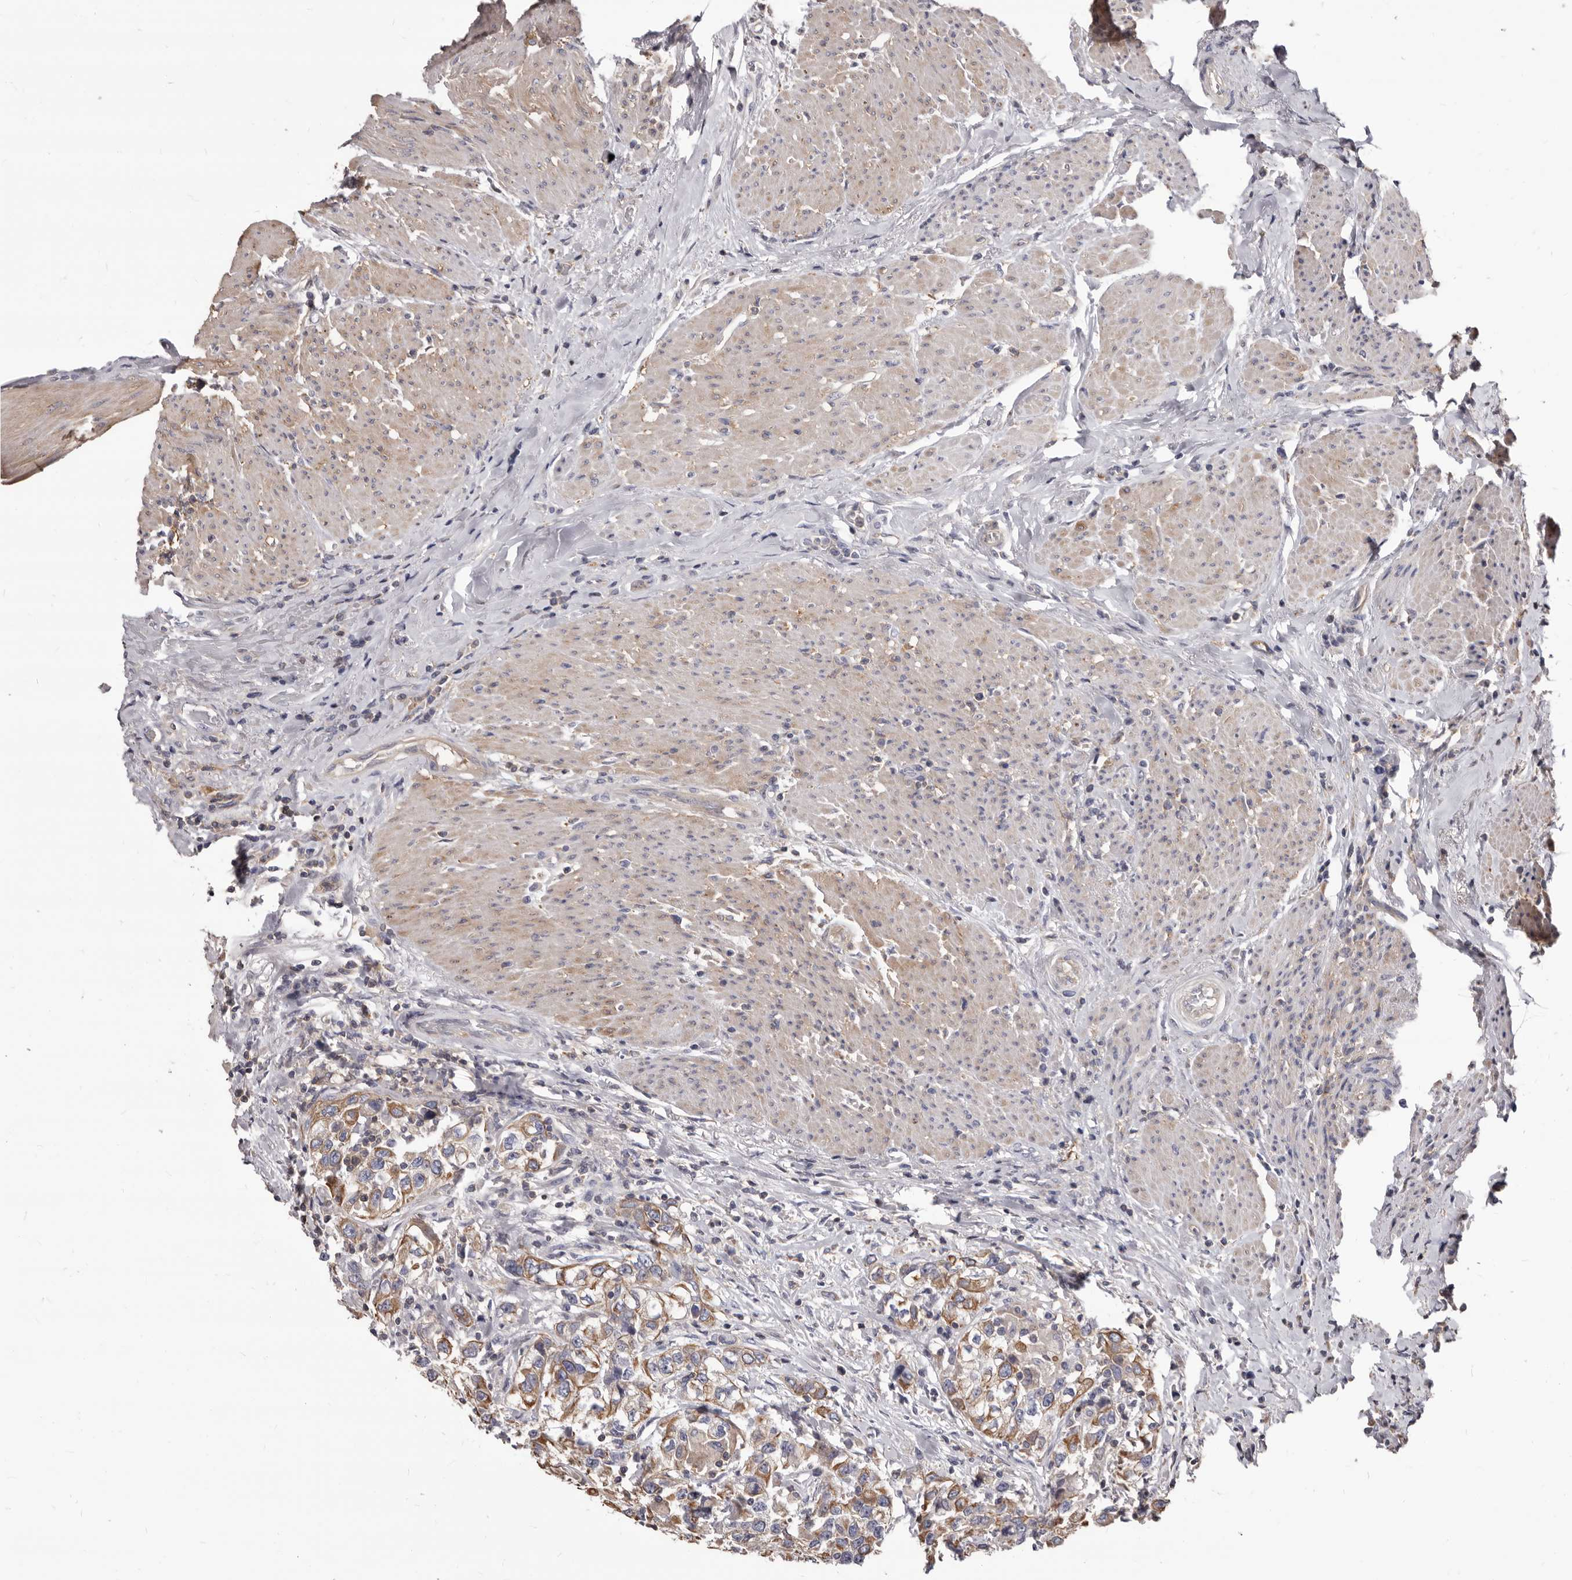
{"staining": {"intensity": "moderate", "quantity": ">75%", "location": "cytoplasmic/membranous"}, "tissue": "urothelial cancer", "cell_type": "Tumor cells", "image_type": "cancer", "snomed": [{"axis": "morphology", "description": "Urothelial carcinoma, High grade"}, {"axis": "topography", "description": "Urinary bladder"}], "caption": "Immunohistochemical staining of high-grade urothelial carcinoma displays medium levels of moderate cytoplasmic/membranous protein staining in about >75% of tumor cells.", "gene": "NIBAN1", "patient": {"sex": "female", "age": 80}}